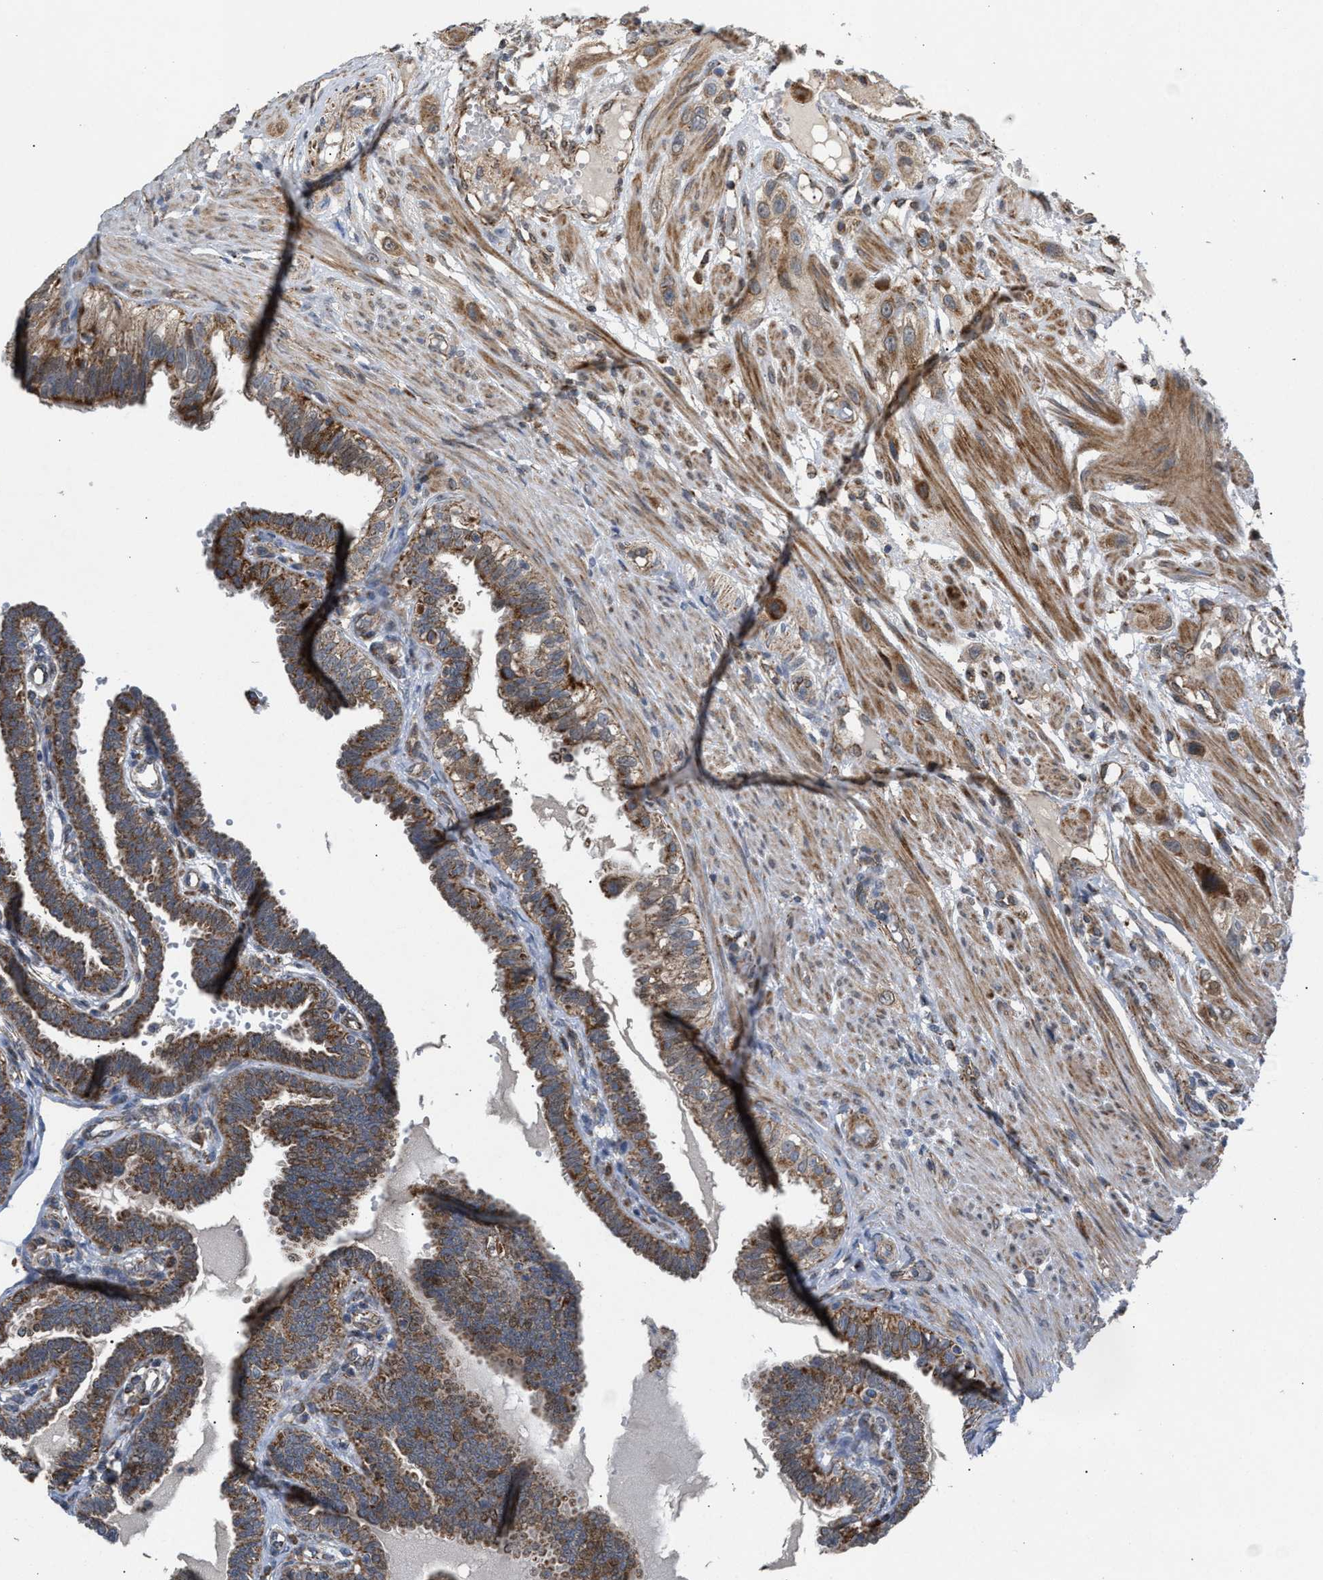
{"staining": {"intensity": "moderate", "quantity": ">75%", "location": "cytoplasmic/membranous"}, "tissue": "fallopian tube", "cell_type": "Glandular cells", "image_type": "normal", "snomed": [{"axis": "morphology", "description": "Normal tissue, NOS"}, {"axis": "topography", "description": "Fallopian tube"}, {"axis": "topography", "description": "Placenta"}], "caption": "This micrograph exhibits immunohistochemistry (IHC) staining of normal fallopian tube, with medium moderate cytoplasmic/membranous expression in approximately >75% of glandular cells.", "gene": "TACO1", "patient": {"sex": "female", "age": 34}}